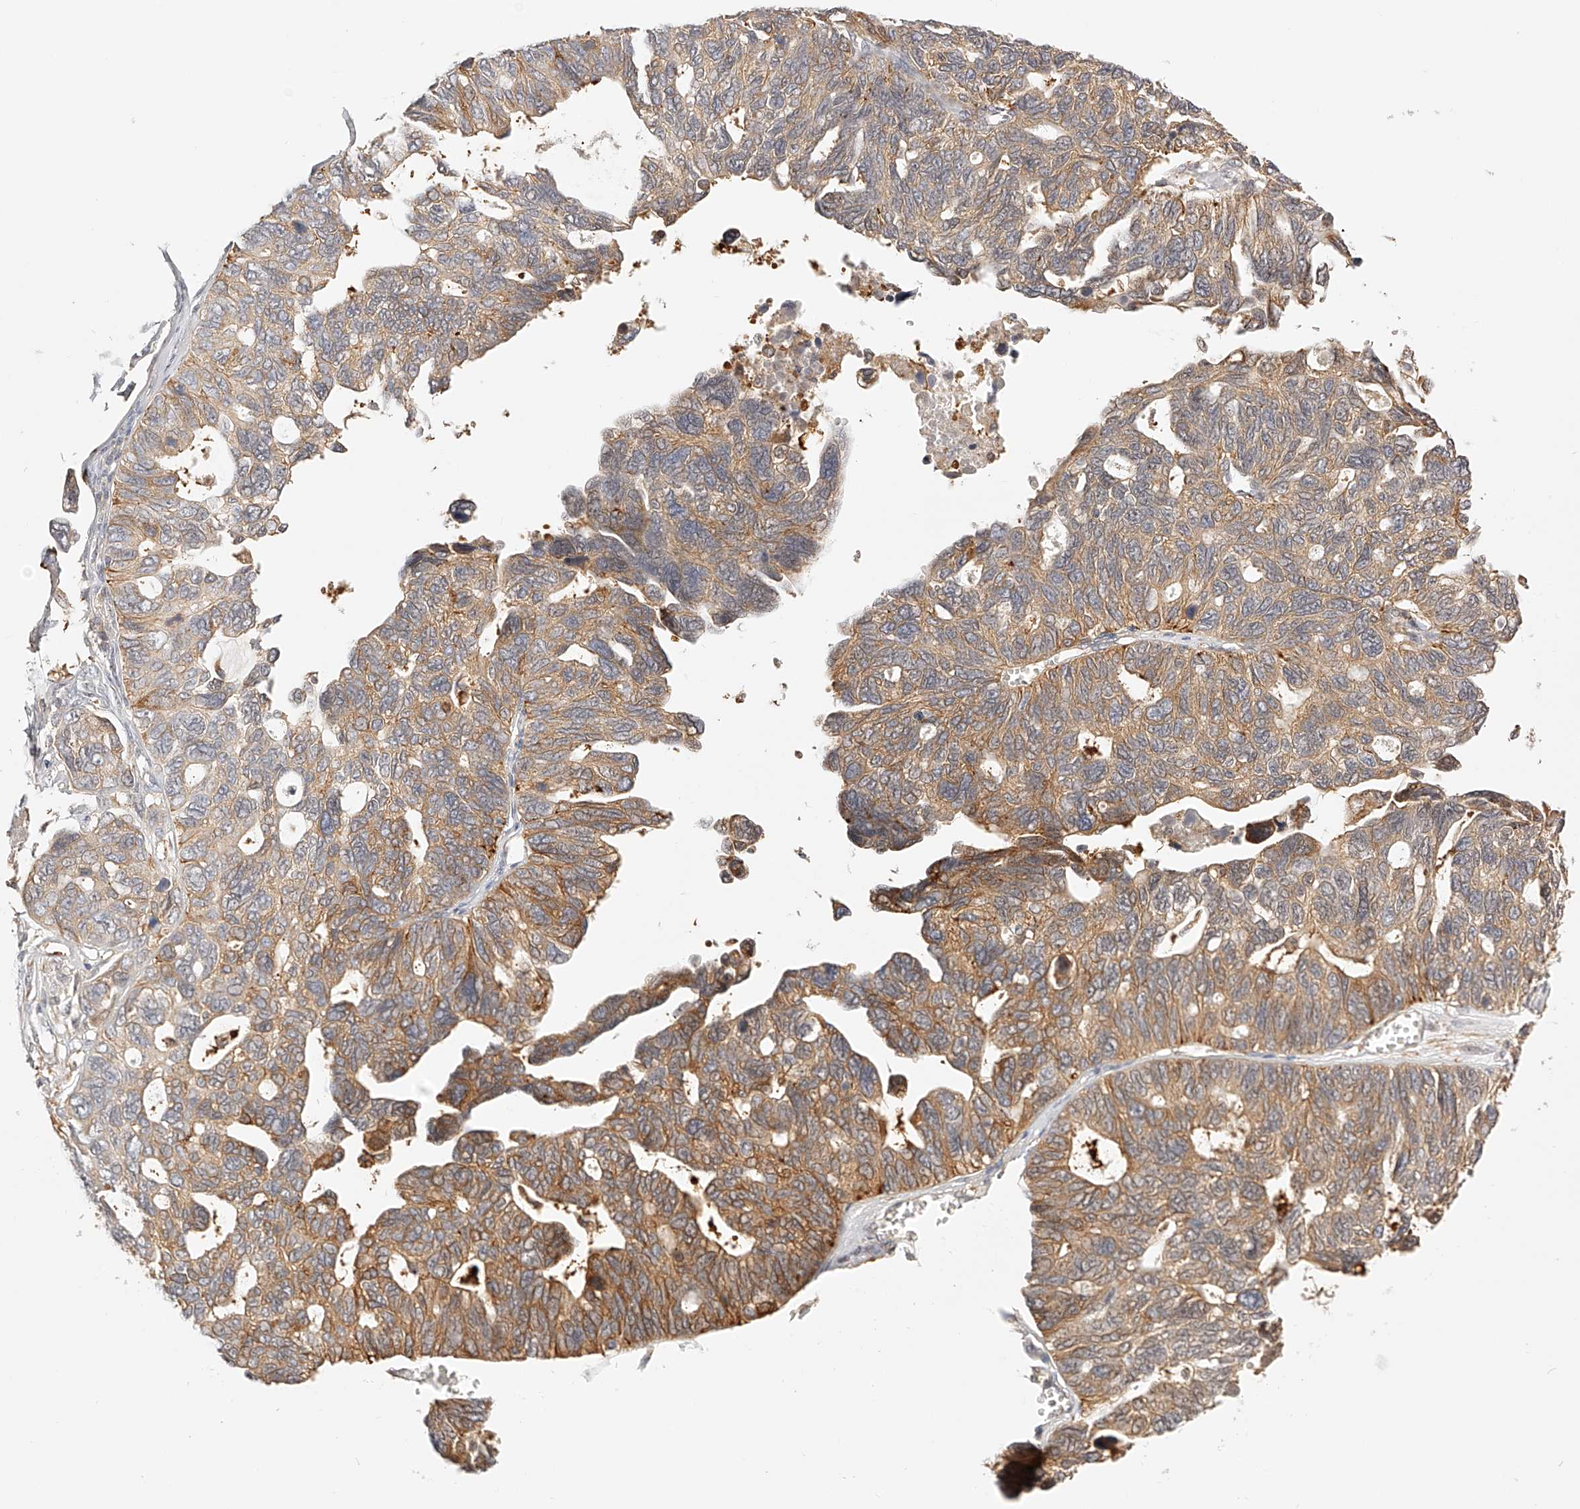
{"staining": {"intensity": "moderate", "quantity": ">75%", "location": "cytoplasmic/membranous"}, "tissue": "ovarian cancer", "cell_type": "Tumor cells", "image_type": "cancer", "snomed": [{"axis": "morphology", "description": "Cystadenocarcinoma, serous, NOS"}, {"axis": "topography", "description": "Ovary"}], "caption": "Ovarian cancer (serous cystadenocarcinoma) tissue shows moderate cytoplasmic/membranous staining in approximately >75% of tumor cells", "gene": "SYNC", "patient": {"sex": "female", "age": 79}}